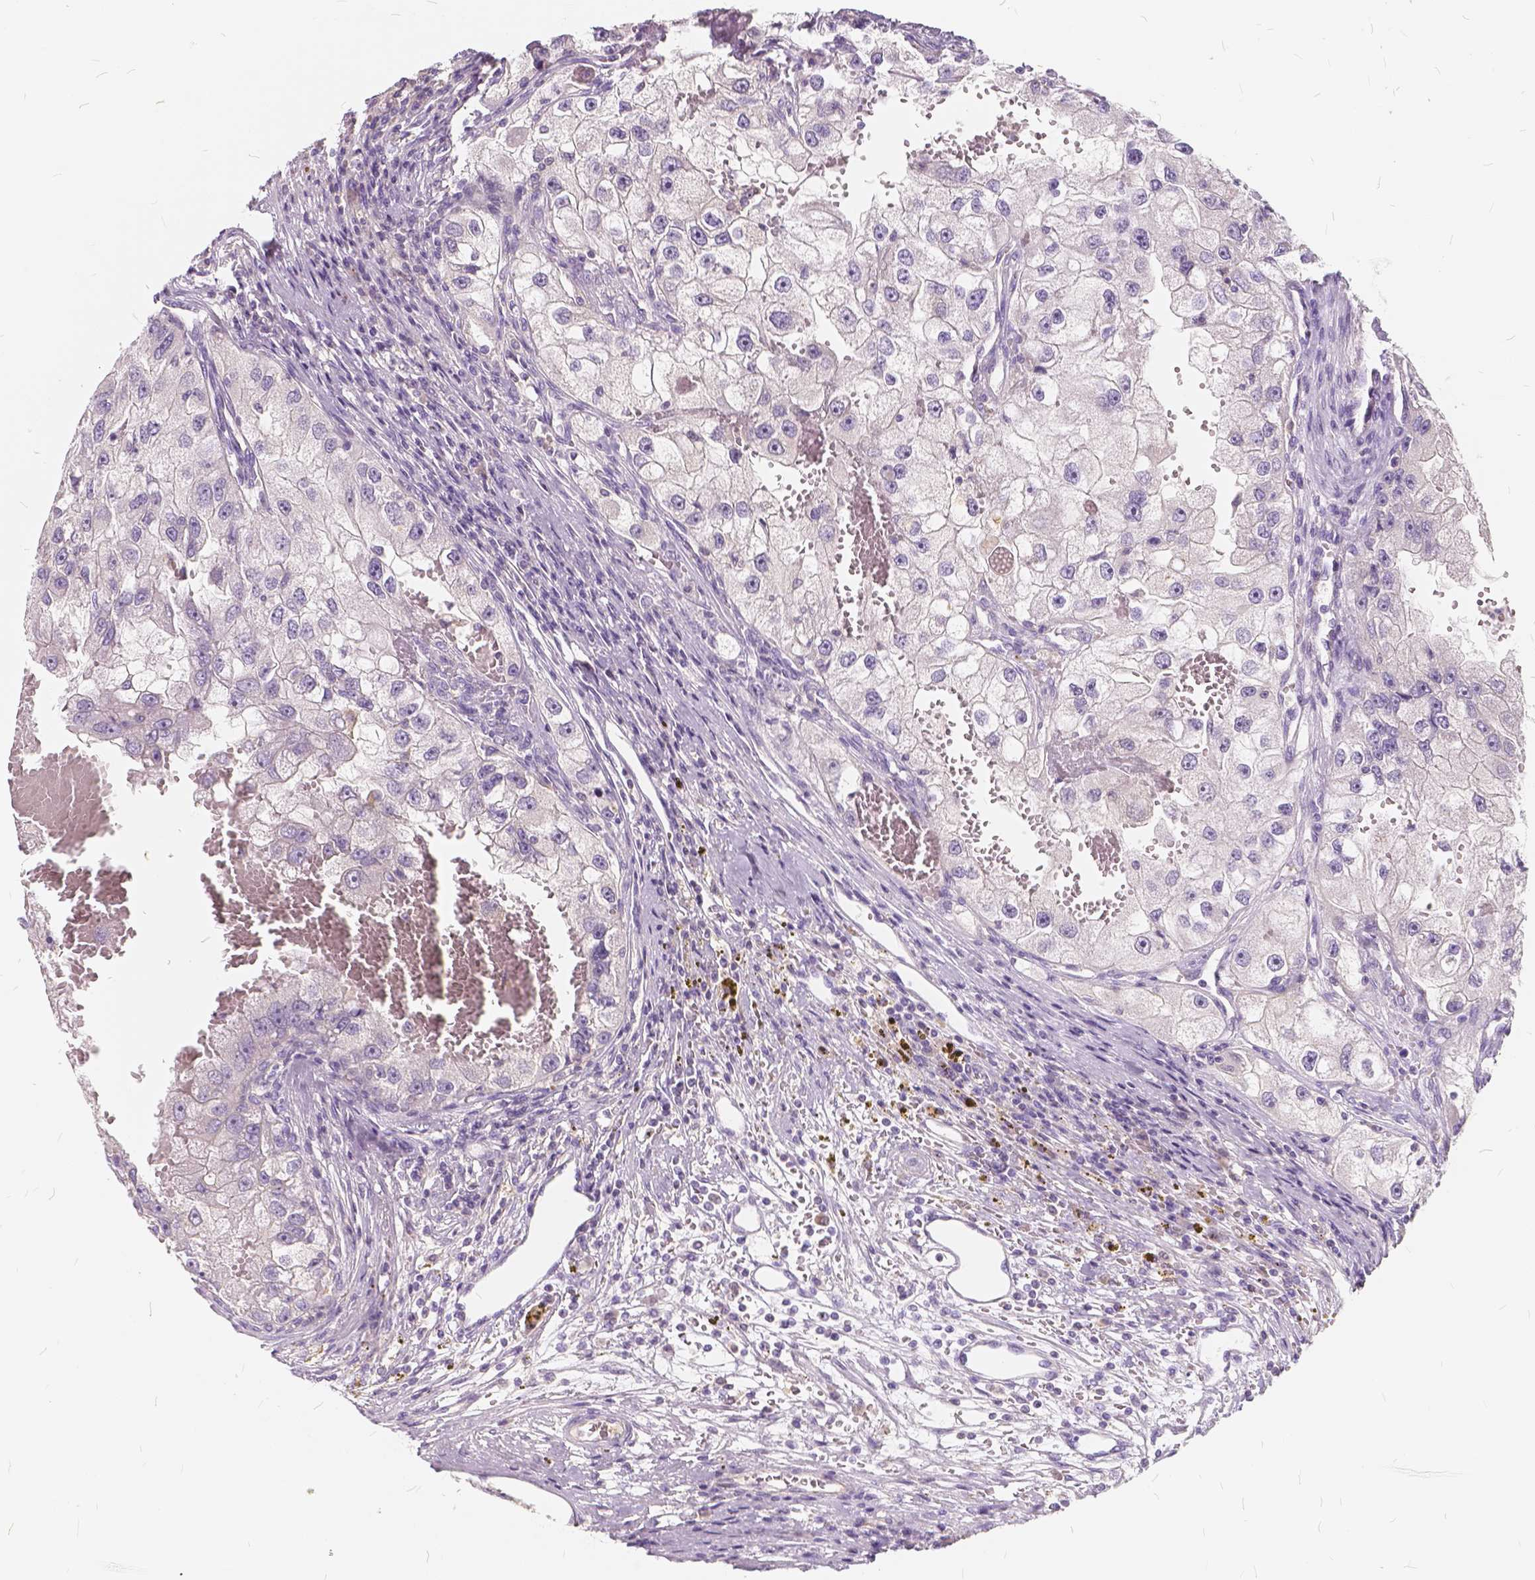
{"staining": {"intensity": "negative", "quantity": "none", "location": "none"}, "tissue": "renal cancer", "cell_type": "Tumor cells", "image_type": "cancer", "snomed": [{"axis": "morphology", "description": "Adenocarcinoma, NOS"}, {"axis": "topography", "description": "Kidney"}], "caption": "Photomicrograph shows no significant protein expression in tumor cells of renal cancer.", "gene": "KIAA0513", "patient": {"sex": "male", "age": 63}}